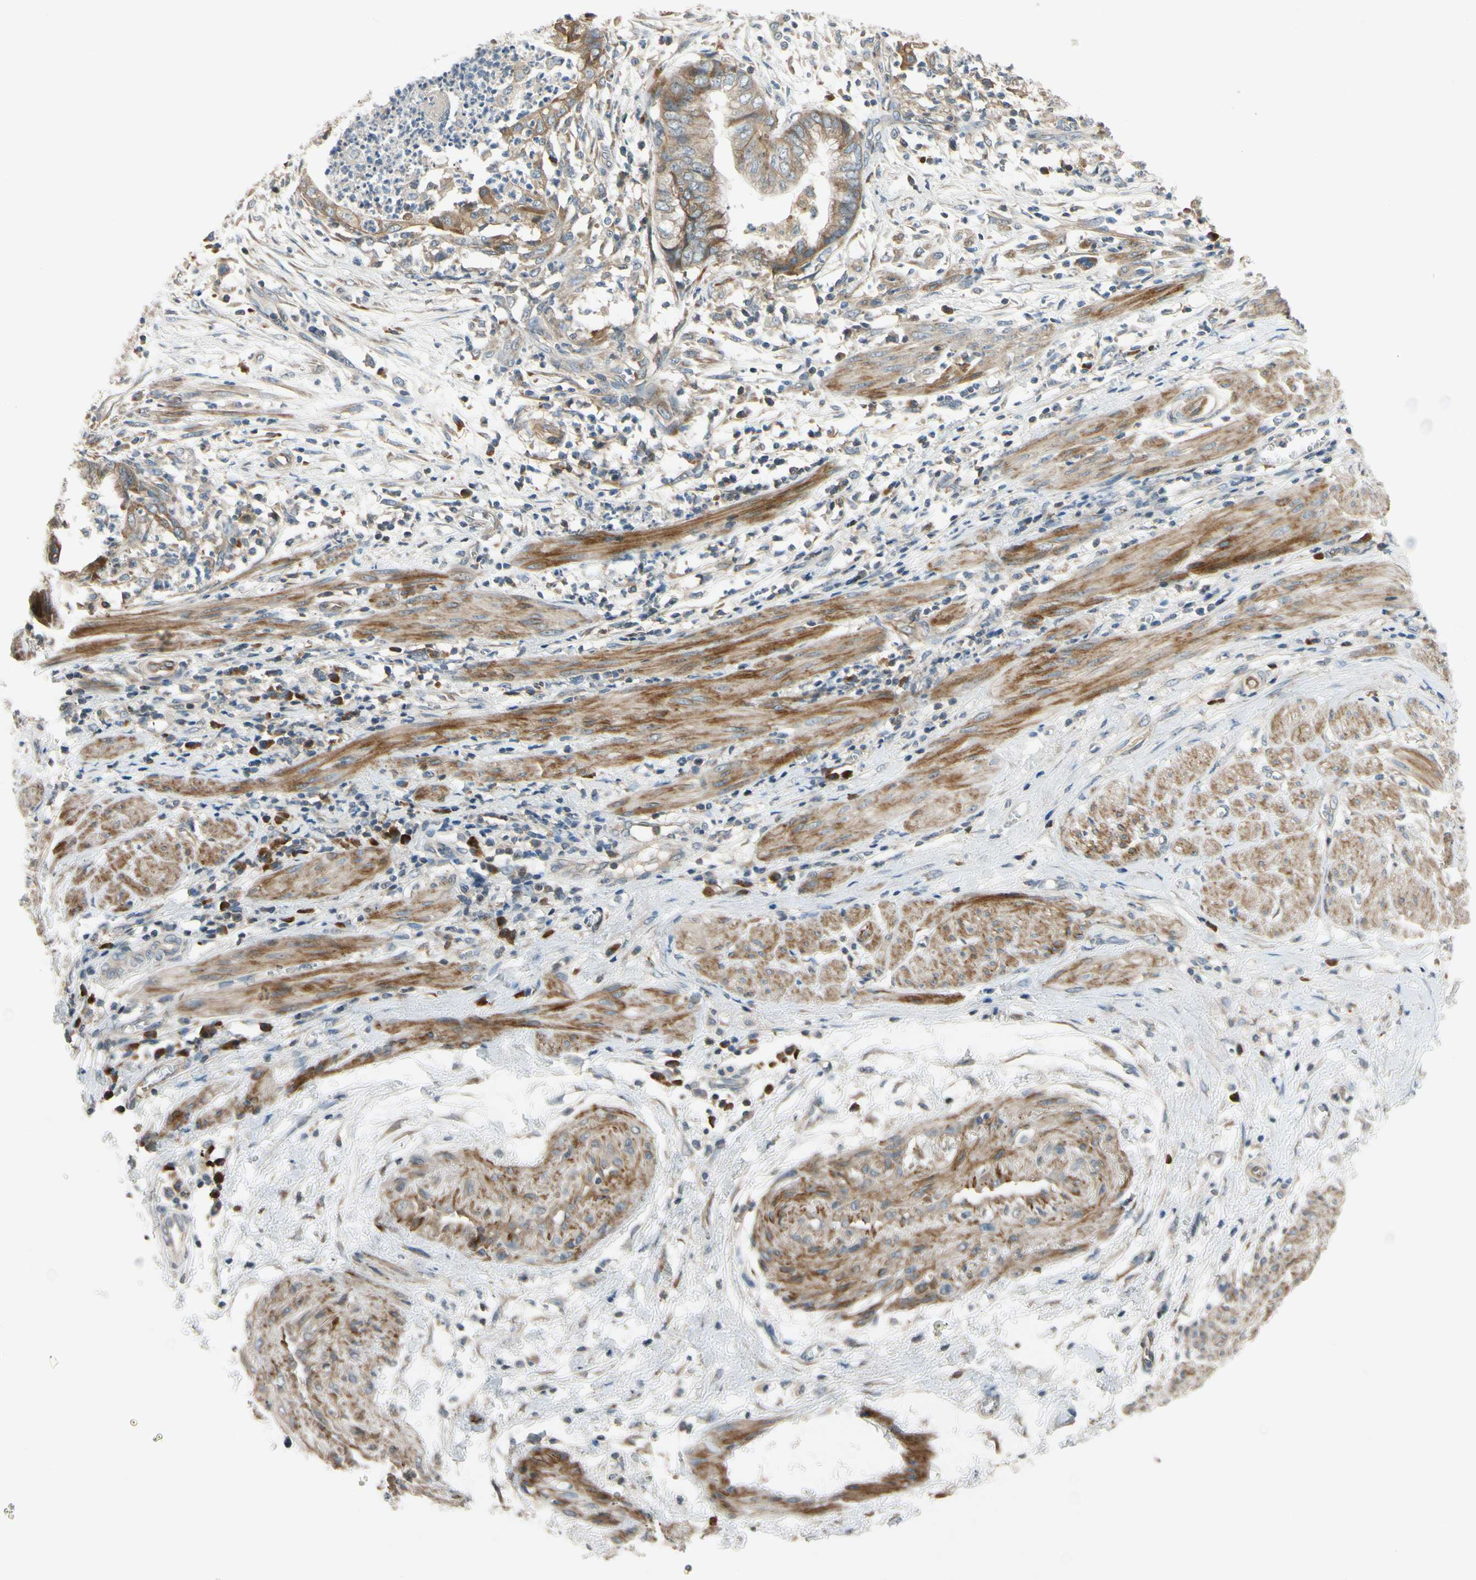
{"staining": {"intensity": "moderate", "quantity": ">75%", "location": "cytoplasmic/membranous"}, "tissue": "endometrial cancer", "cell_type": "Tumor cells", "image_type": "cancer", "snomed": [{"axis": "morphology", "description": "Necrosis, NOS"}, {"axis": "morphology", "description": "Adenocarcinoma, NOS"}, {"axis": "topography", "description": "Endometrium"}], "caption": "Moderate cytoplasmic/membranous expression is appreciated in about >75% of tumor cells in endometrial cancer.", "gene": "MST1R", "patient": {"sex": "female", "age": 79}}